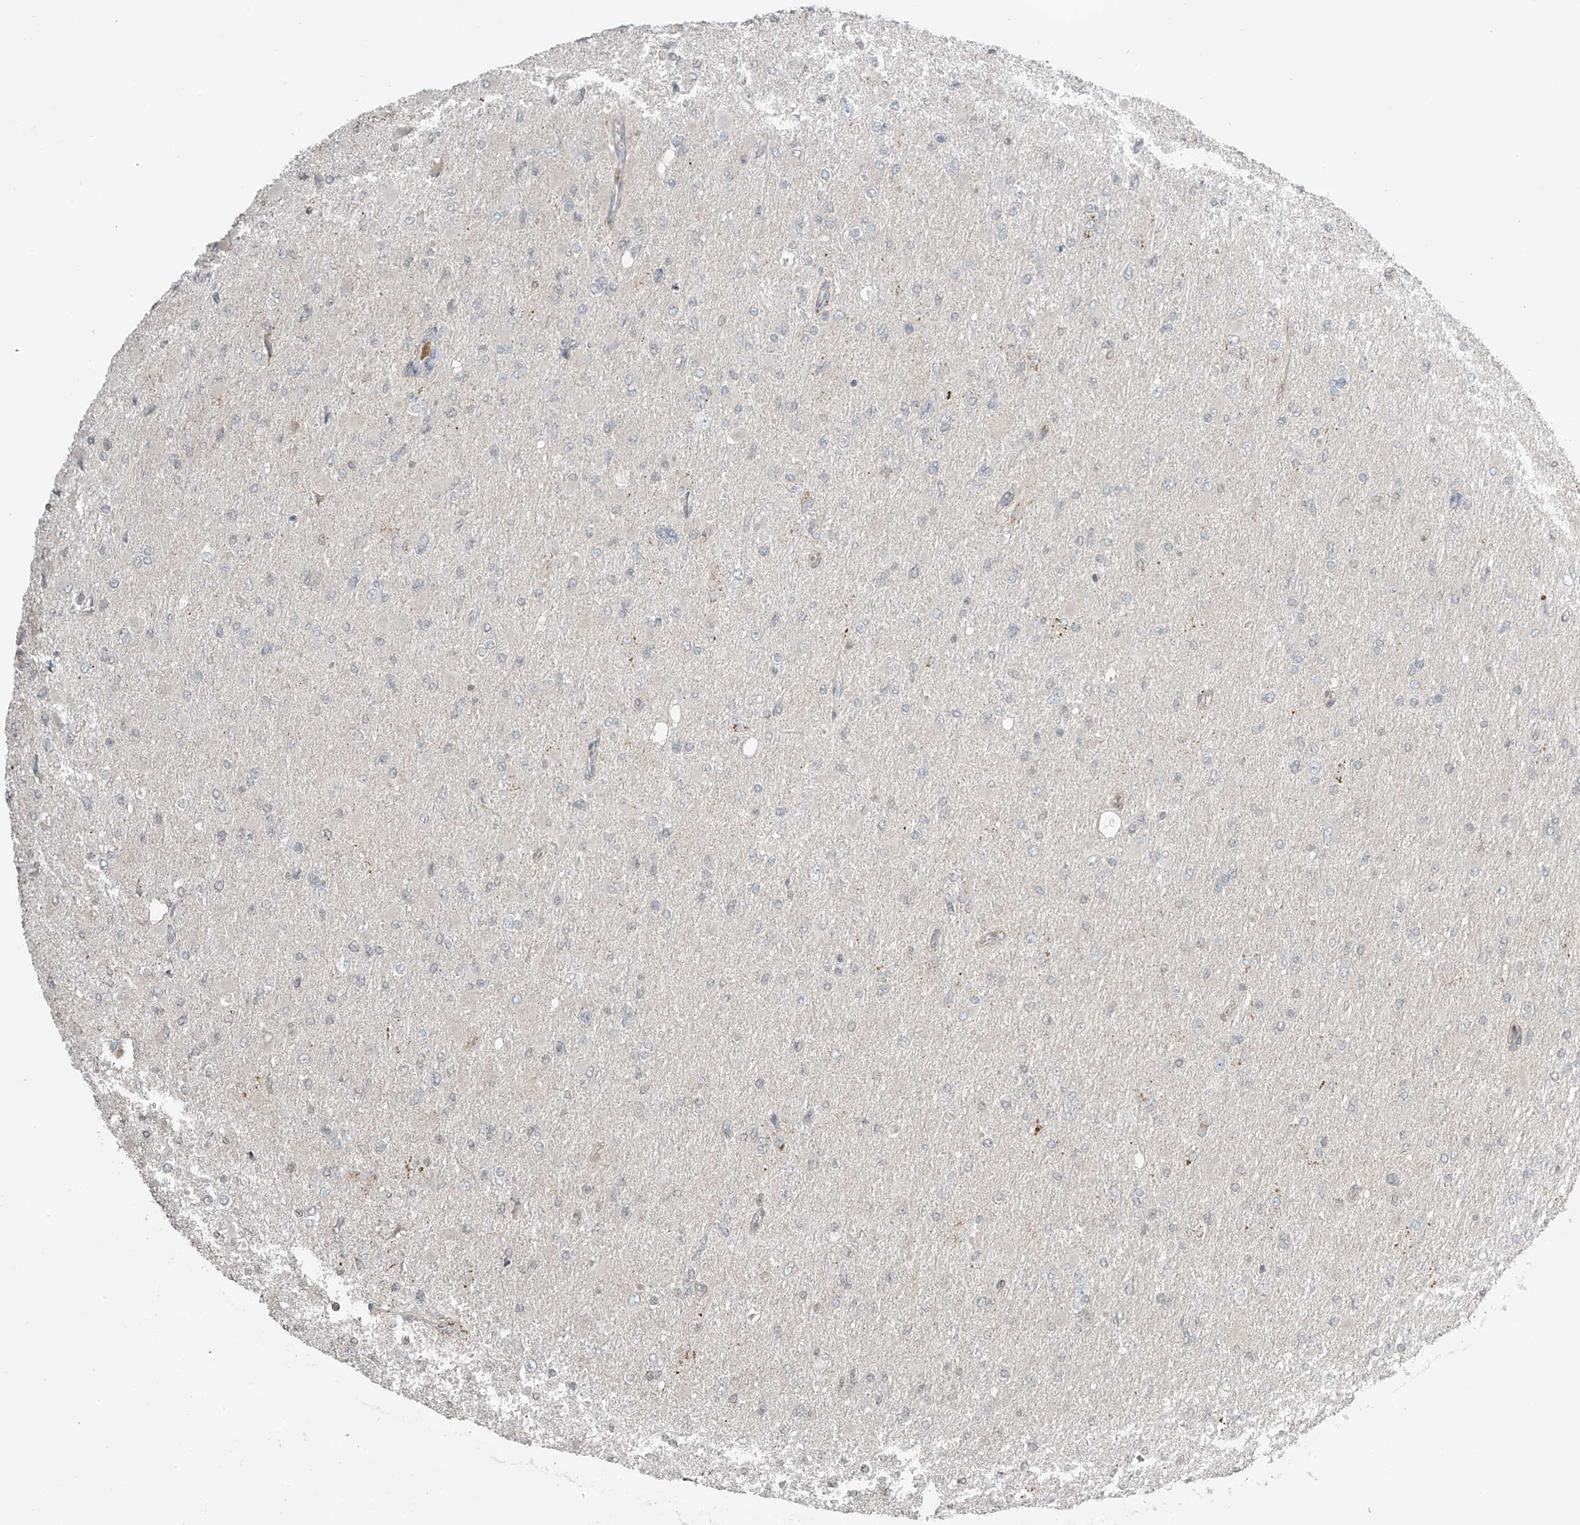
{"staining": {"intensity": "negative", "quantity": "none", "location": "none"}, "tissue": "glioma", "cell_type": "Tumor cells", "image_type": "cancer", "snomed": [{"axis": "morphology", "description": "Glioma, malignant, High grade"}, {"axis": "topography", "description": "Cerebral cortex"}], "caption": "The micrograph demonstrates no significant expression in tumor cells of malignant glioma (high-grade). Nuclei are stained in blue.", "gene": "HOXA11", "patient": {"sex": "female", "age": 36}}